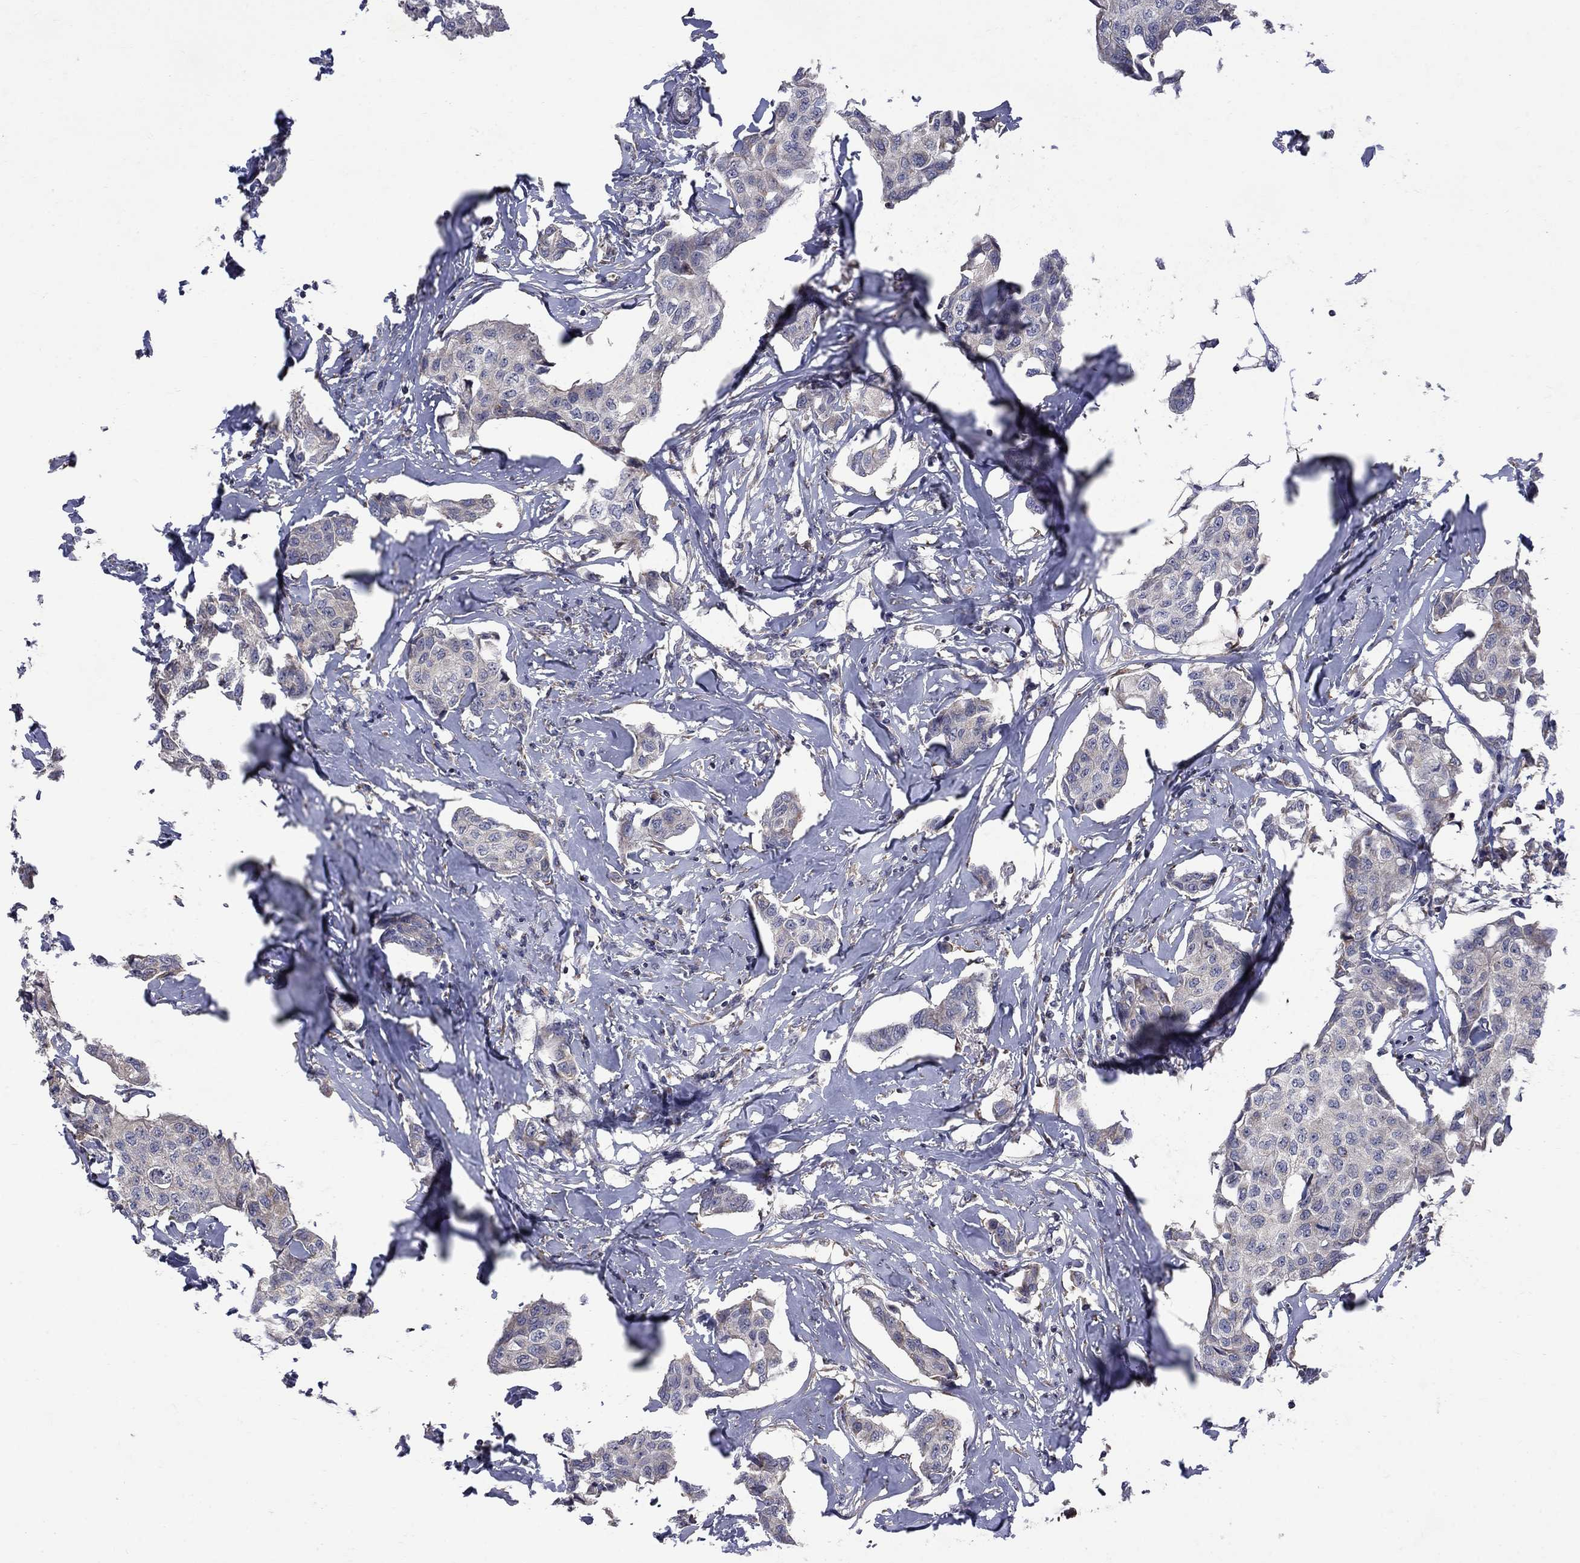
{"staining": {"intensity": "negative", "quantity": "none", "location": "none"}, "tissue": "breast cancer", "cell_type": "Tumor cells", "image_type": "cancer", "snomed": [{"axis": "morphology", "description": "Duct carcinoma"}, {"axis": "topography", "description": "Breast"}], "caption": "An immunohistochemistry micrograph of breast infiltrating ductal carcinoma is shown. There is no staining in tumor cells of breast infiltrating ductal carcinoma. (Stains: DAB IHC with hematoxylin counter stain, Microscopy: brightfield microscopy at high magnification).", "gene": "SH2B1", "patient": {"sex": "female", "age": 80}}